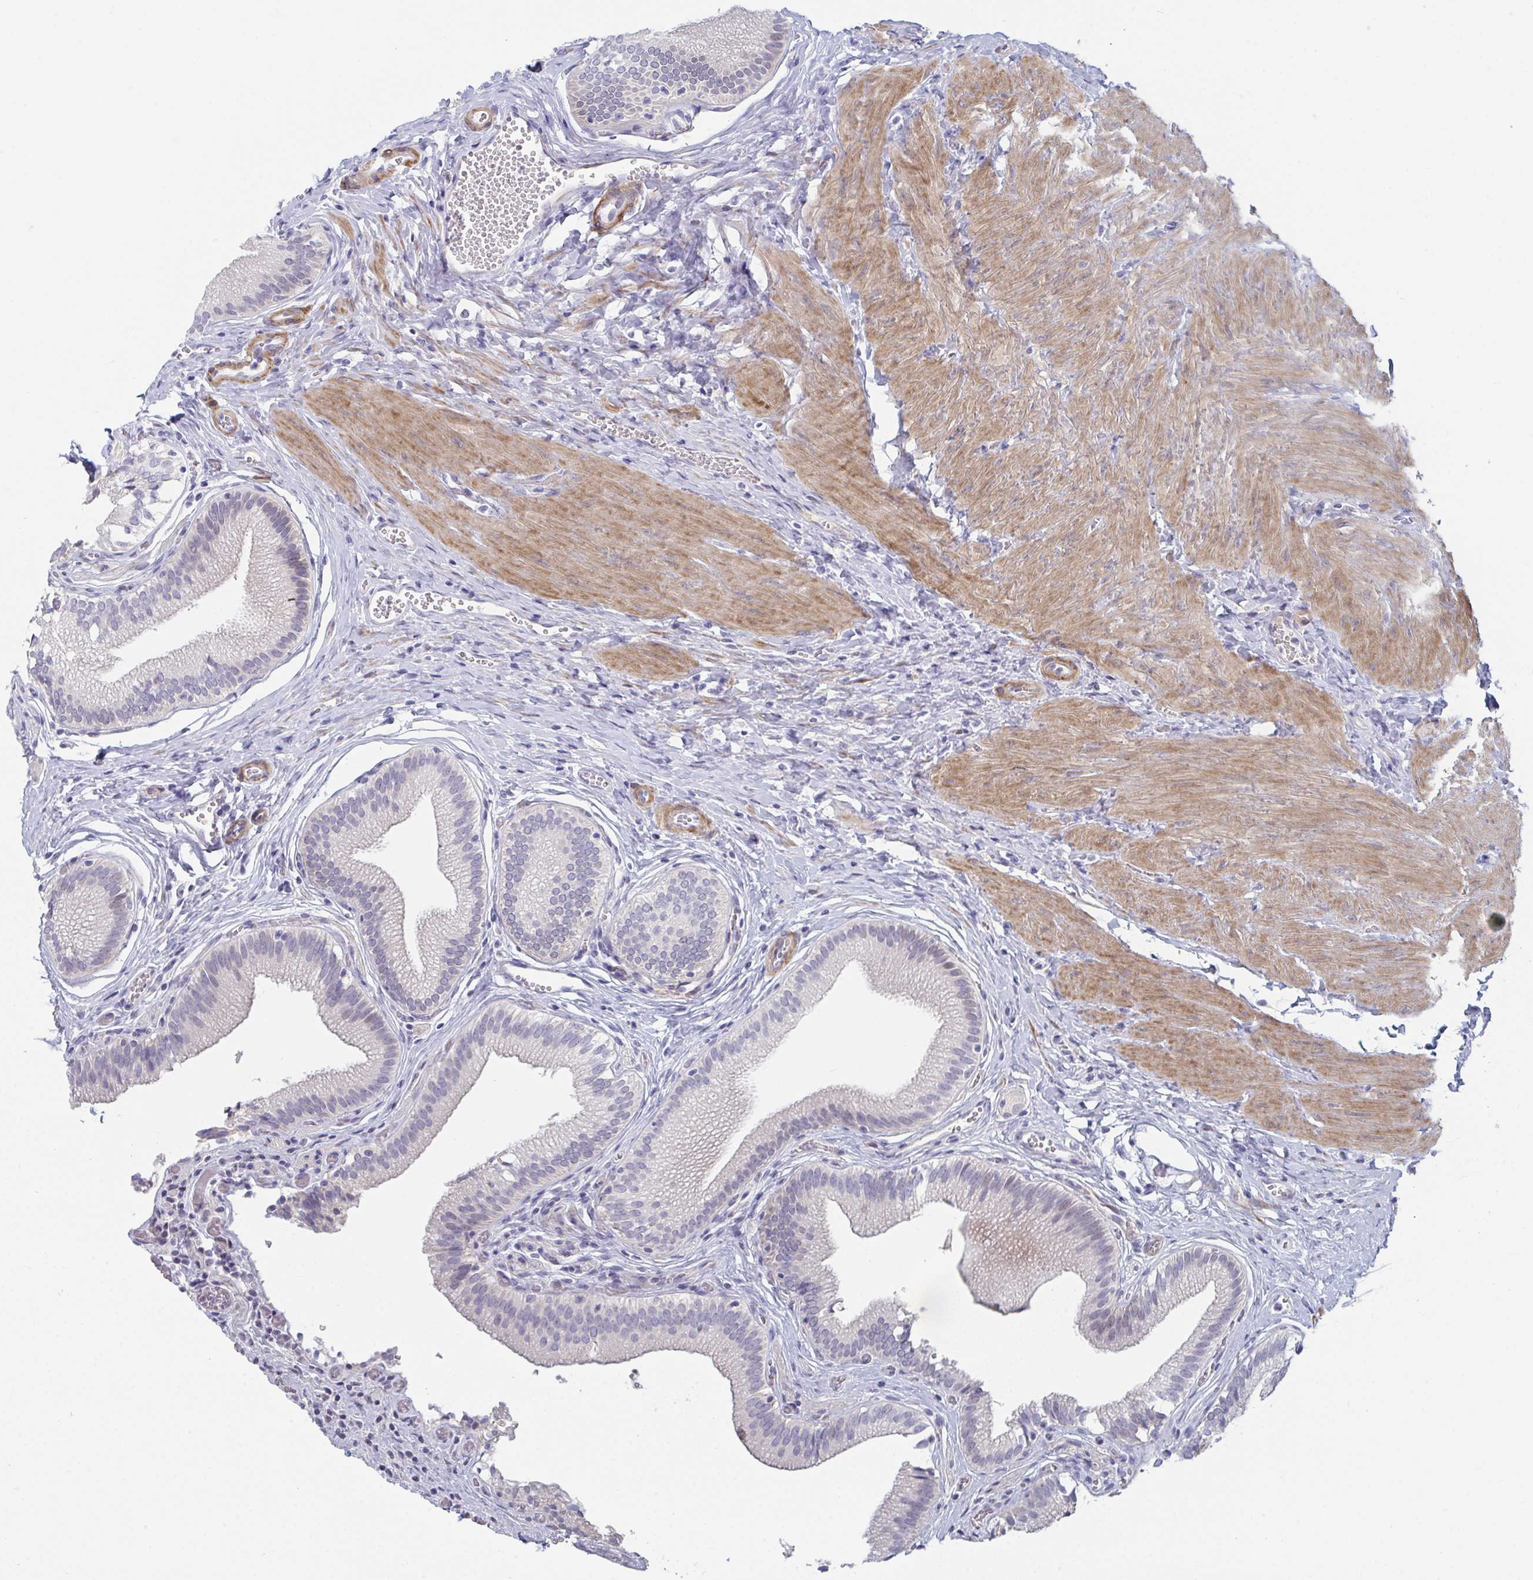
{"staining": {"intensity": "weak", "quantity": "25%-75%", "location": "cytoplasmic/membranous,nuclear"}, "tissue": "gallbladder", "cell_type": "Glandular cells", "image_type": "normal", "snomed": [{"axis": "morphology", "description": "Normal tissue, NOS"}, {"axis": "topography", "description": "Gallbladder"}, {"axis": "topography", "description": "Peripheral nerve tissue"}], "caption": "The image displays immunohistochemical staining of normal gallbladder. There is weak cytoplasmic/membranous,nuclear staining is appreciated in approximately 25%-75% of glandular cells.", "gene": "CENPT", "patient": {"sex": "male", "age": 17}}